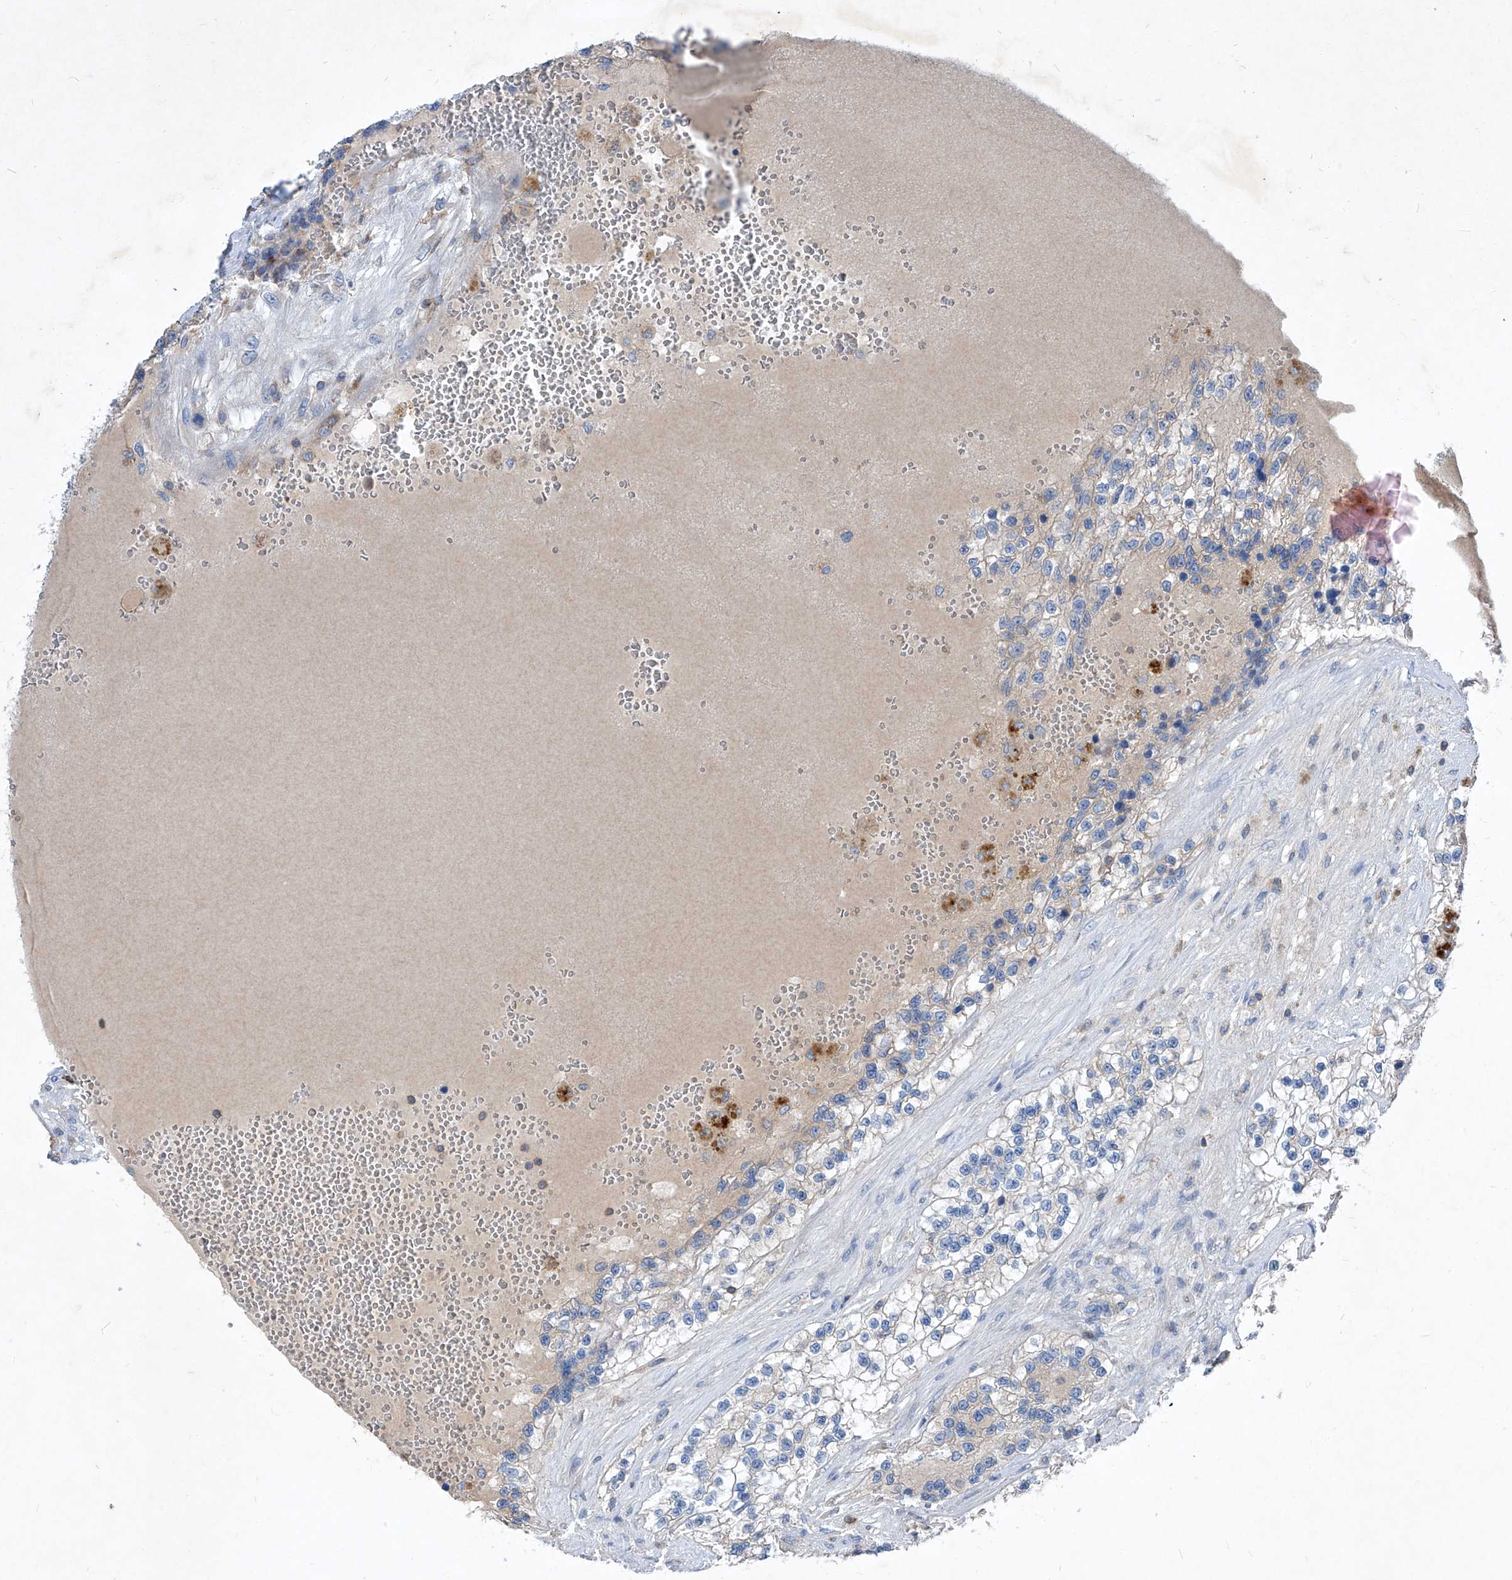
{"staining": {"intensity": "negative", "quantity": "none", "location": "none"}, "tissue": "renal cancer", "cell_type": "Tumor cells", "image_type": "cancer", "snomed": [{"axis": "morphology", "description": "Adenocarcinoma, NOS"}, {"axis": "topography", "description": "Kidney"}], "caption": "Tumor cells are negative for brown protein staining in adenocarcinoma (renal).", "gene": "EPHA8", "patient": {"sex": "female", "age": 57}}